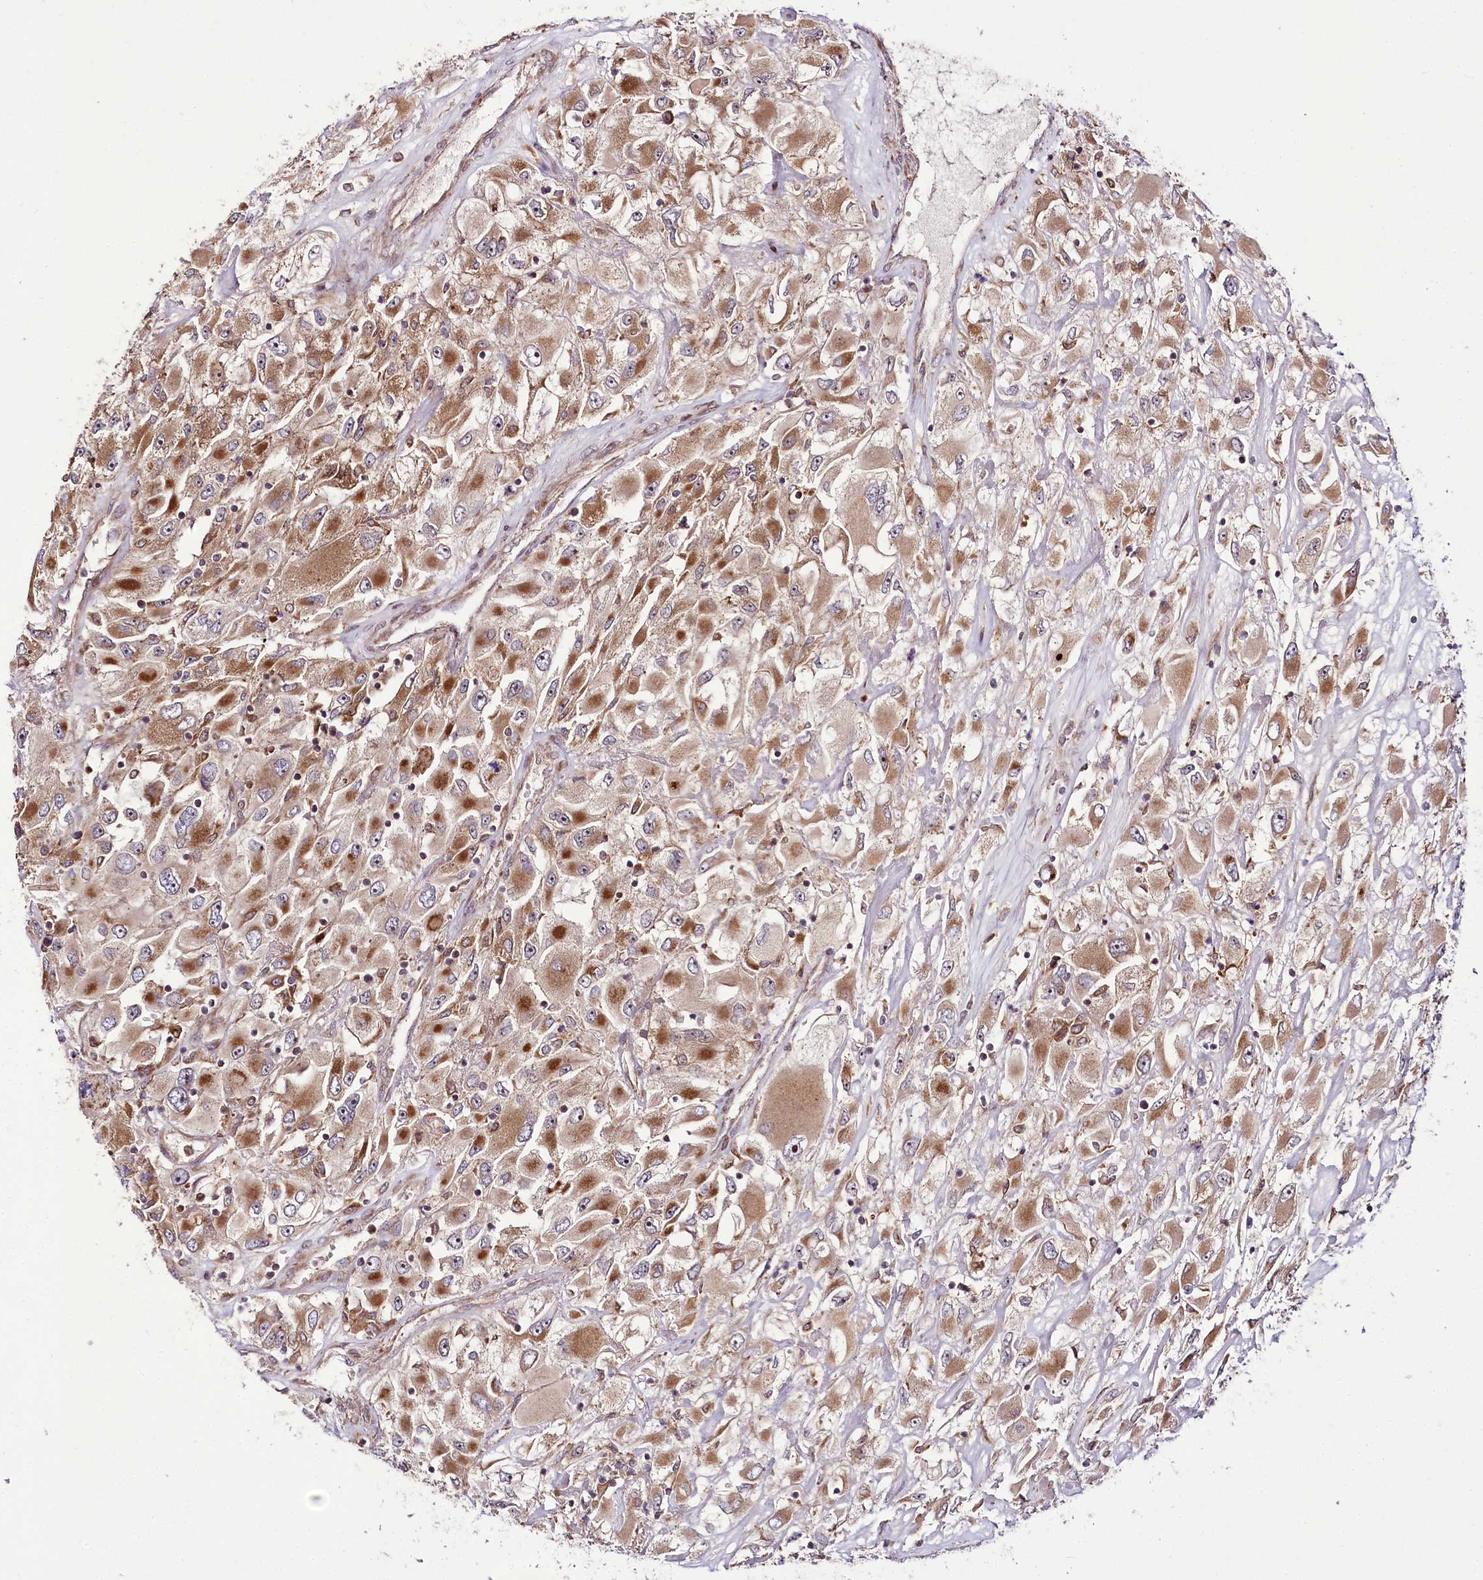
{"staining": {"intensity": "moderate", "quantity": ">75%", "location": "cytoplasmic/membranous,nuclear"}, "tissue": "renal cancer", "cell_type": "Tumor cells", "image_type": "cancer", "snomed": [{"axis": "morphology", "description": "Adenocarcinoma, NOS"}, {"axis": "topography", "description": "Kidney"}], "caption": "An IHC micrograph of neoplastic tissue is shown. Protein staining in brown highlights moderate cytoplasmic/membranous and nuclear positivity in renal adenocarcinoma within tumor cells.", "gene": "RAB7A", "patient": {"sex": "female", "age": 52}}